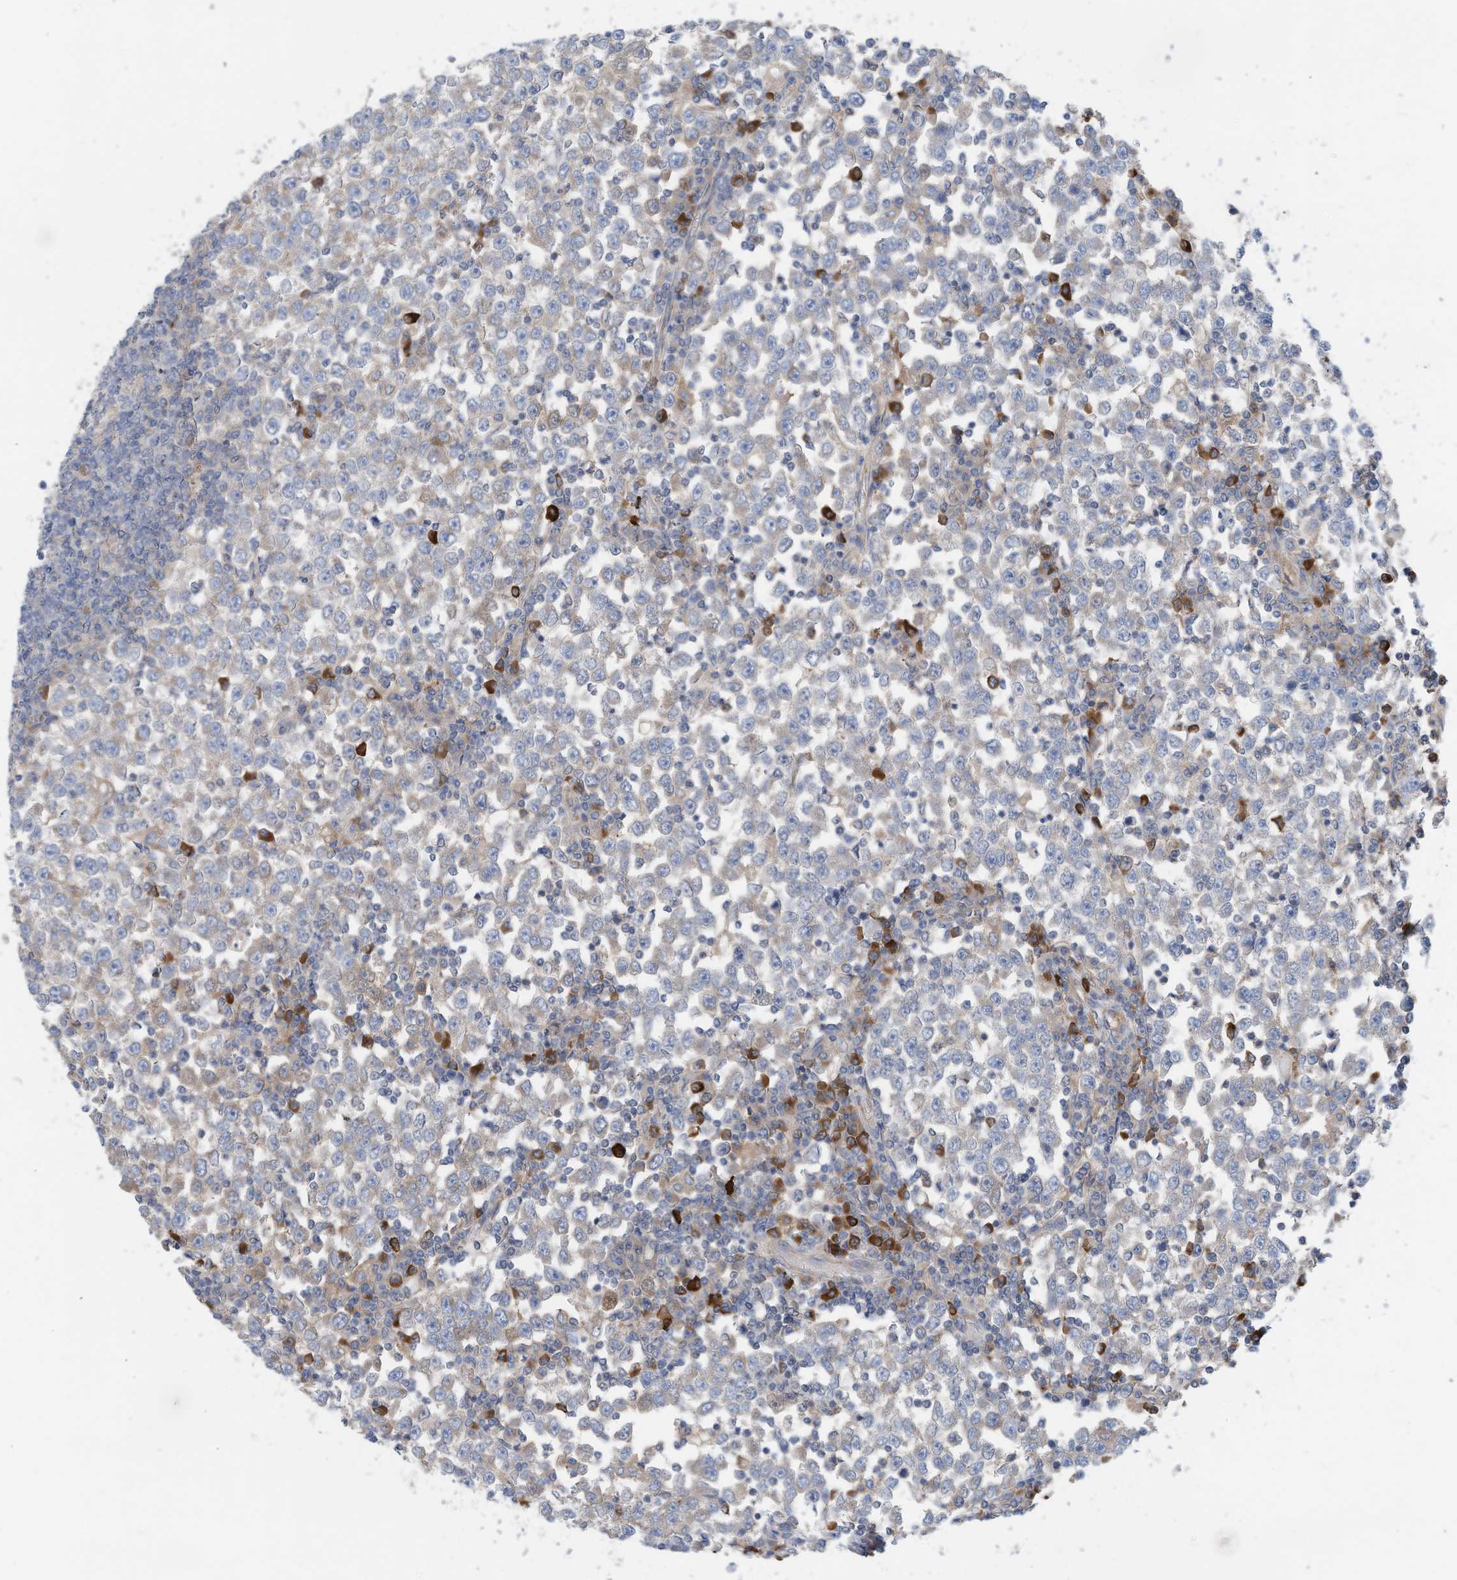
{"staining": {"intensity": "weak", "quantity": "<25%", "location": "cytoplasmic/membranous"}, "tissue": "testis cancer", "cell_type": "Tumor cells", "image_type": "cancer", "snomed": [{"axis": "morphology", "description": "Seminoma, NOS"}, {"axis": "topography", "description": "Testis"}], "caption": "DAB (3,3'-diaminobenzidine) immunohistochemical staining of human seminoma (testis) exhibits no significant expression in tumor cells. (DAB (3,3'-diaminobenzidine) IHC visualized using brightfield microscopy, high magnification).", "gene": "SLC5A11", "patient": {"sex": "male", "age": 65}}